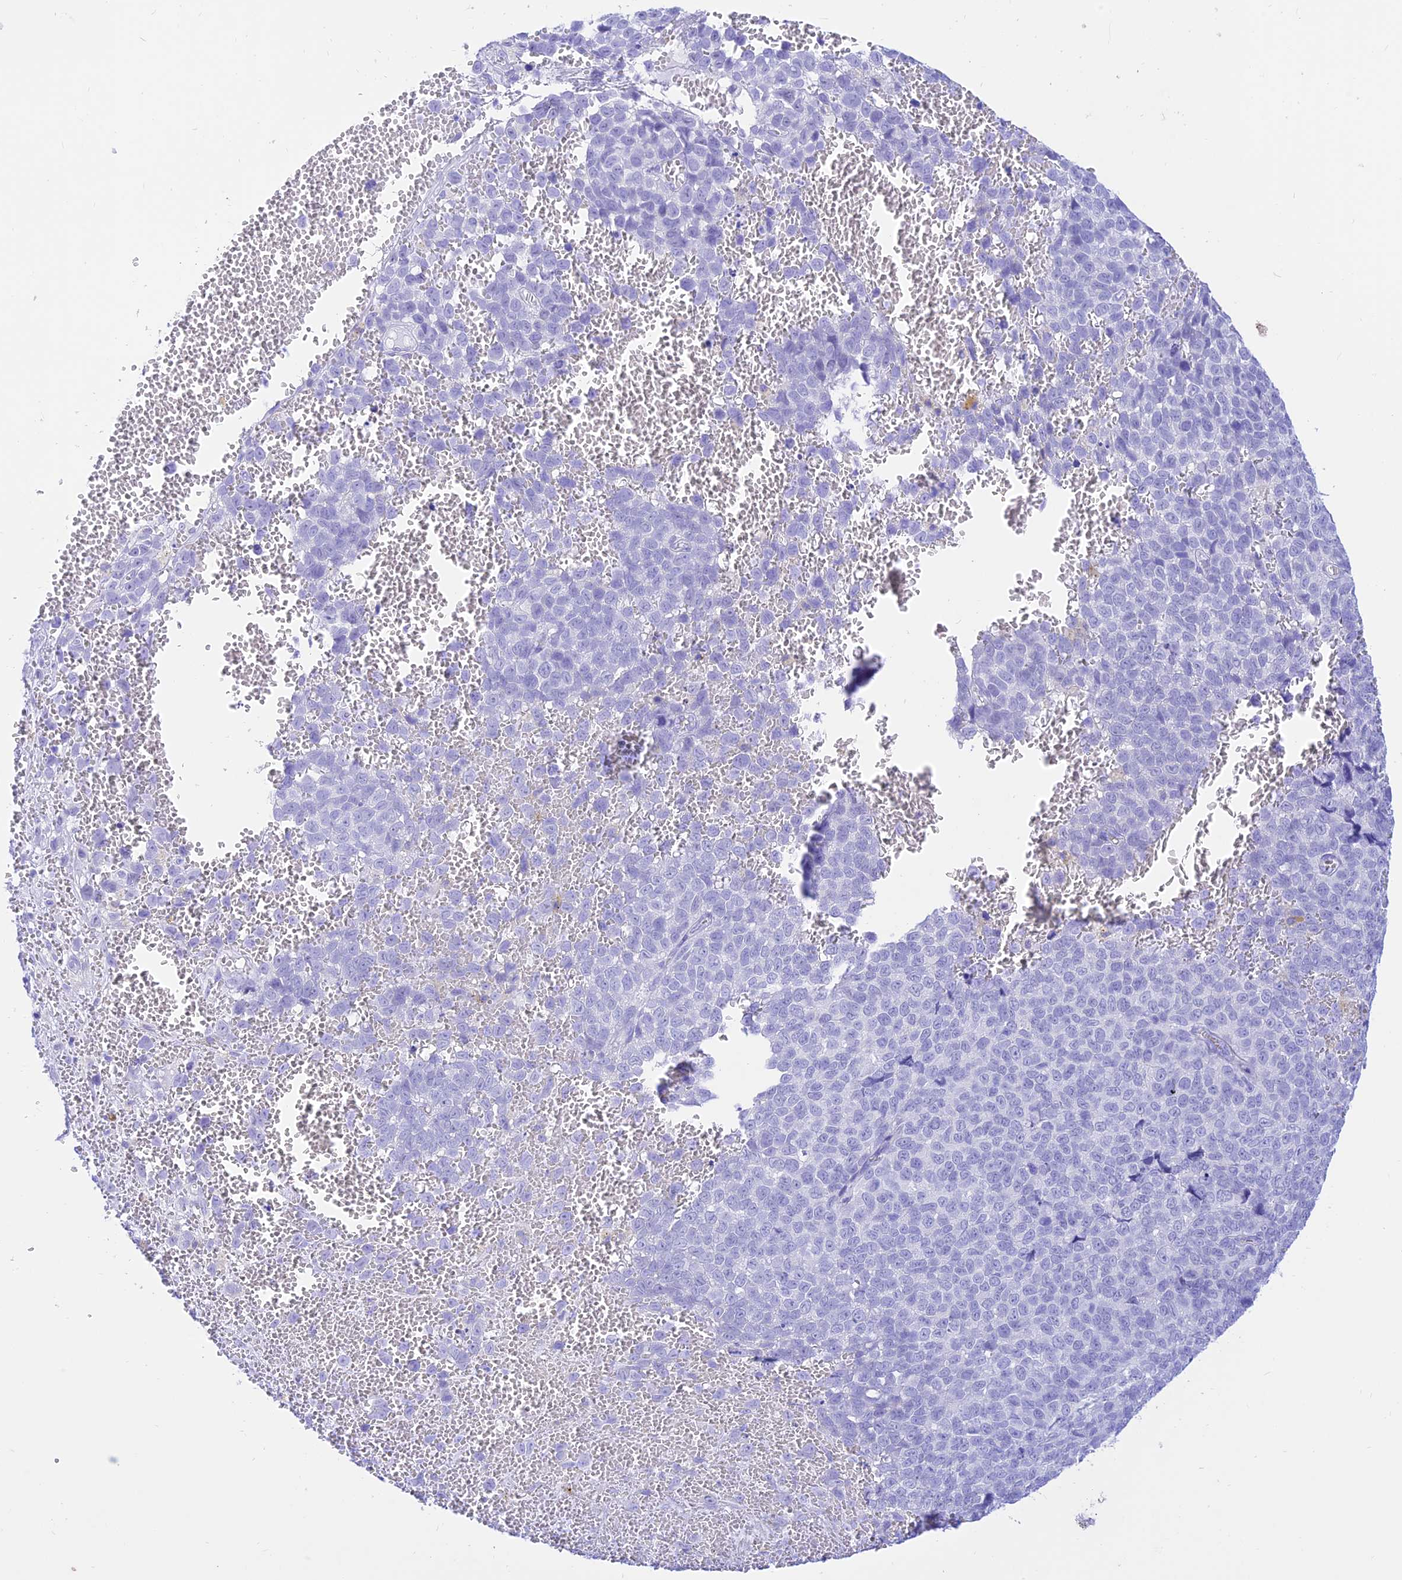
{"staining": {"intensity": "negative", "quantity": "none", "location": "none"}, "tissue": "melanoma", "cell_type": "Tumor cells", "image_type": "cancer", "snomed": [{"axis": "morphology", "description": "Malignant melanoma, NOS"}, {"axis": "topography", "description": "Nose, NOS"}], "caption": "The IHC histopathology image has no significant positivity in tumor cells of melanoma tissue.", "gene": "PRNP", "patient": {"sex": "female", "age": 48}}